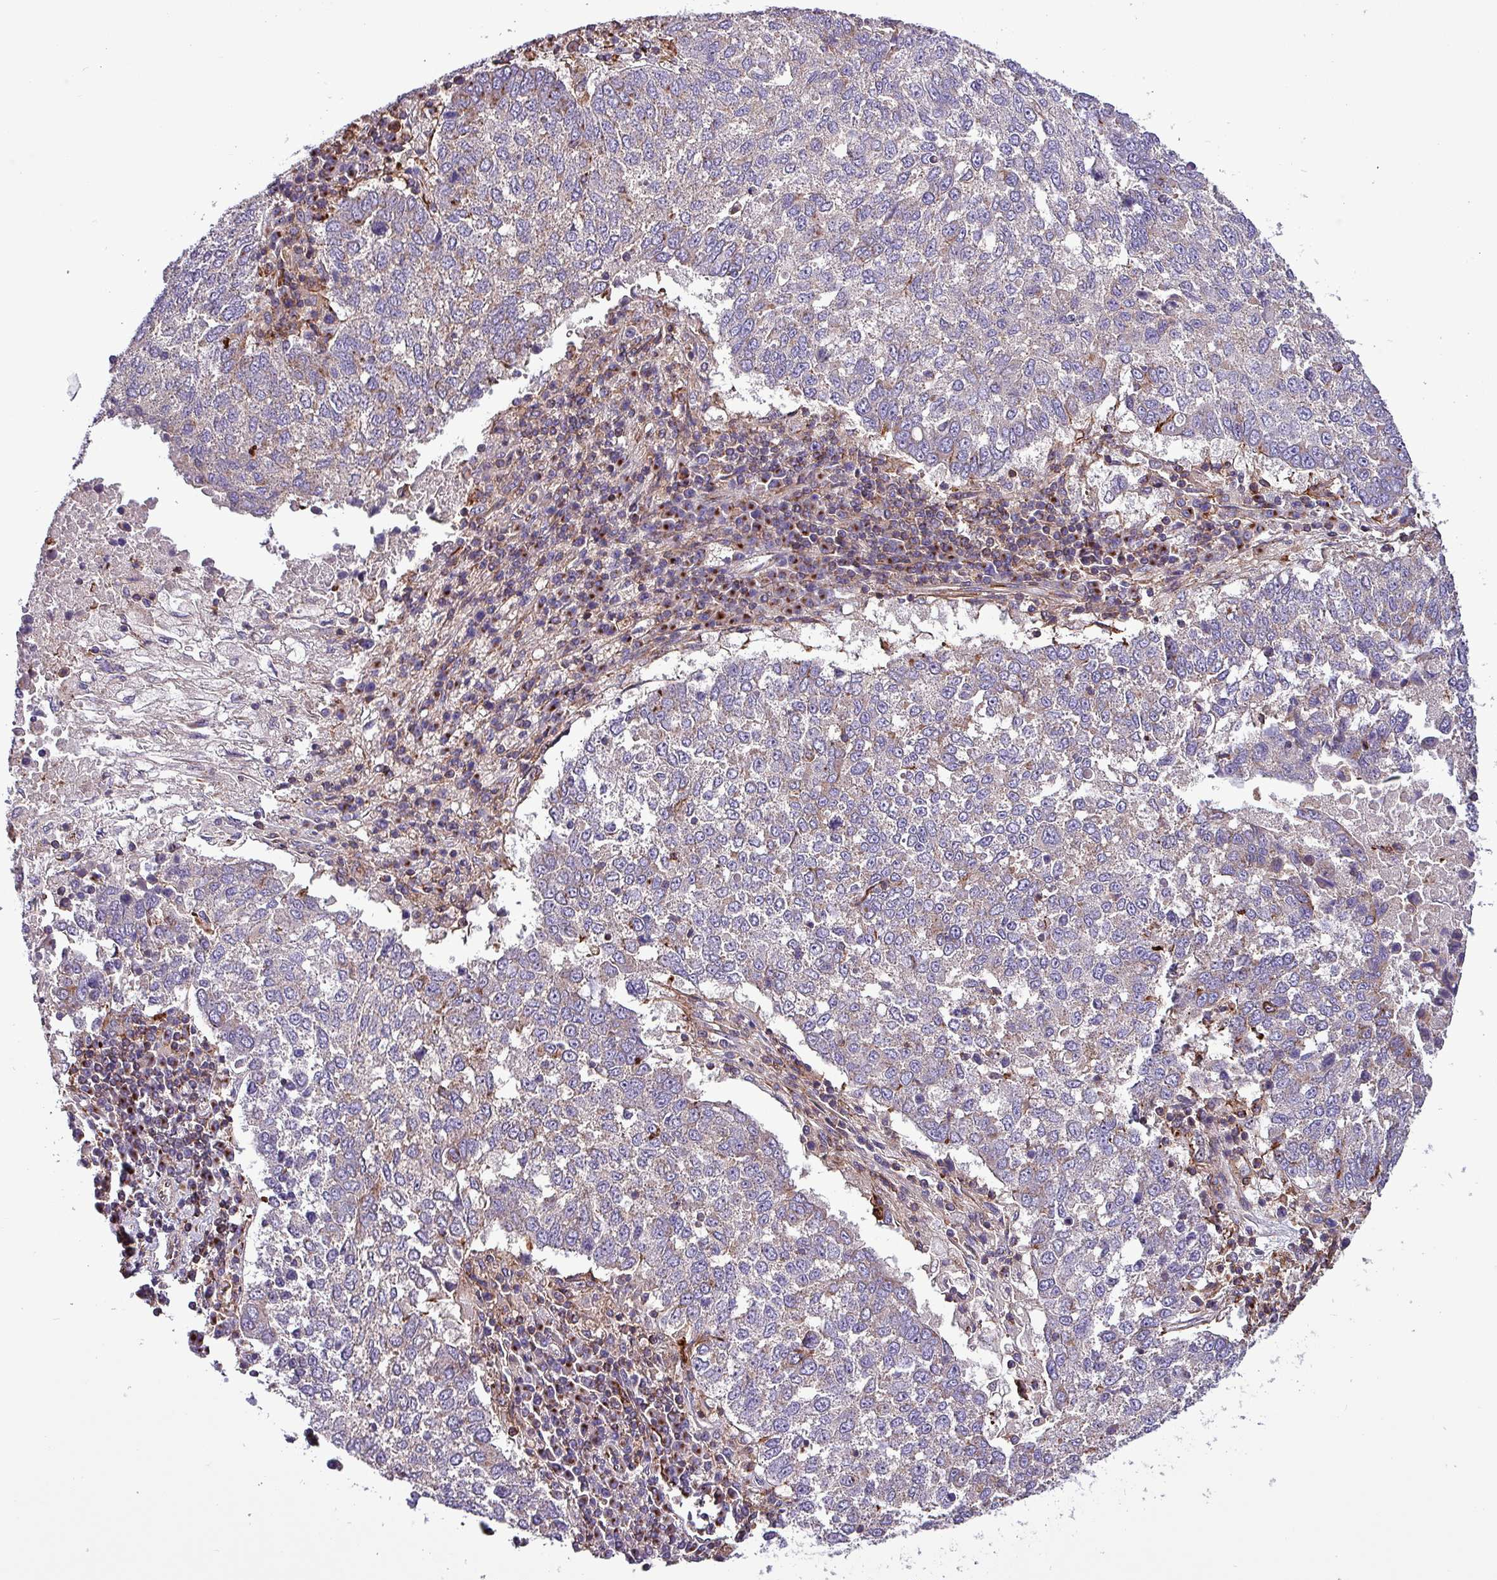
{"staining": {"intensity": "negative", "quantity": "none", "location": "none"}, "tissue": "lung cancer", "cell_type": "Tumor cells", "image_type": "cancer", "snomed": [{"axis": "morphology", "description": "Squamous cell carcinoma, NOS"}, {"axis": "topography", "description": "Lung"}], "caption": "A high-resolution histopathology image shows immunohistochemistry staining of lung cancer (squamous cell carcinoma), which displays no significant staining in tumor cells.", "gene": "VAMP4", "patient": {"sex": "male", "age": 73}}